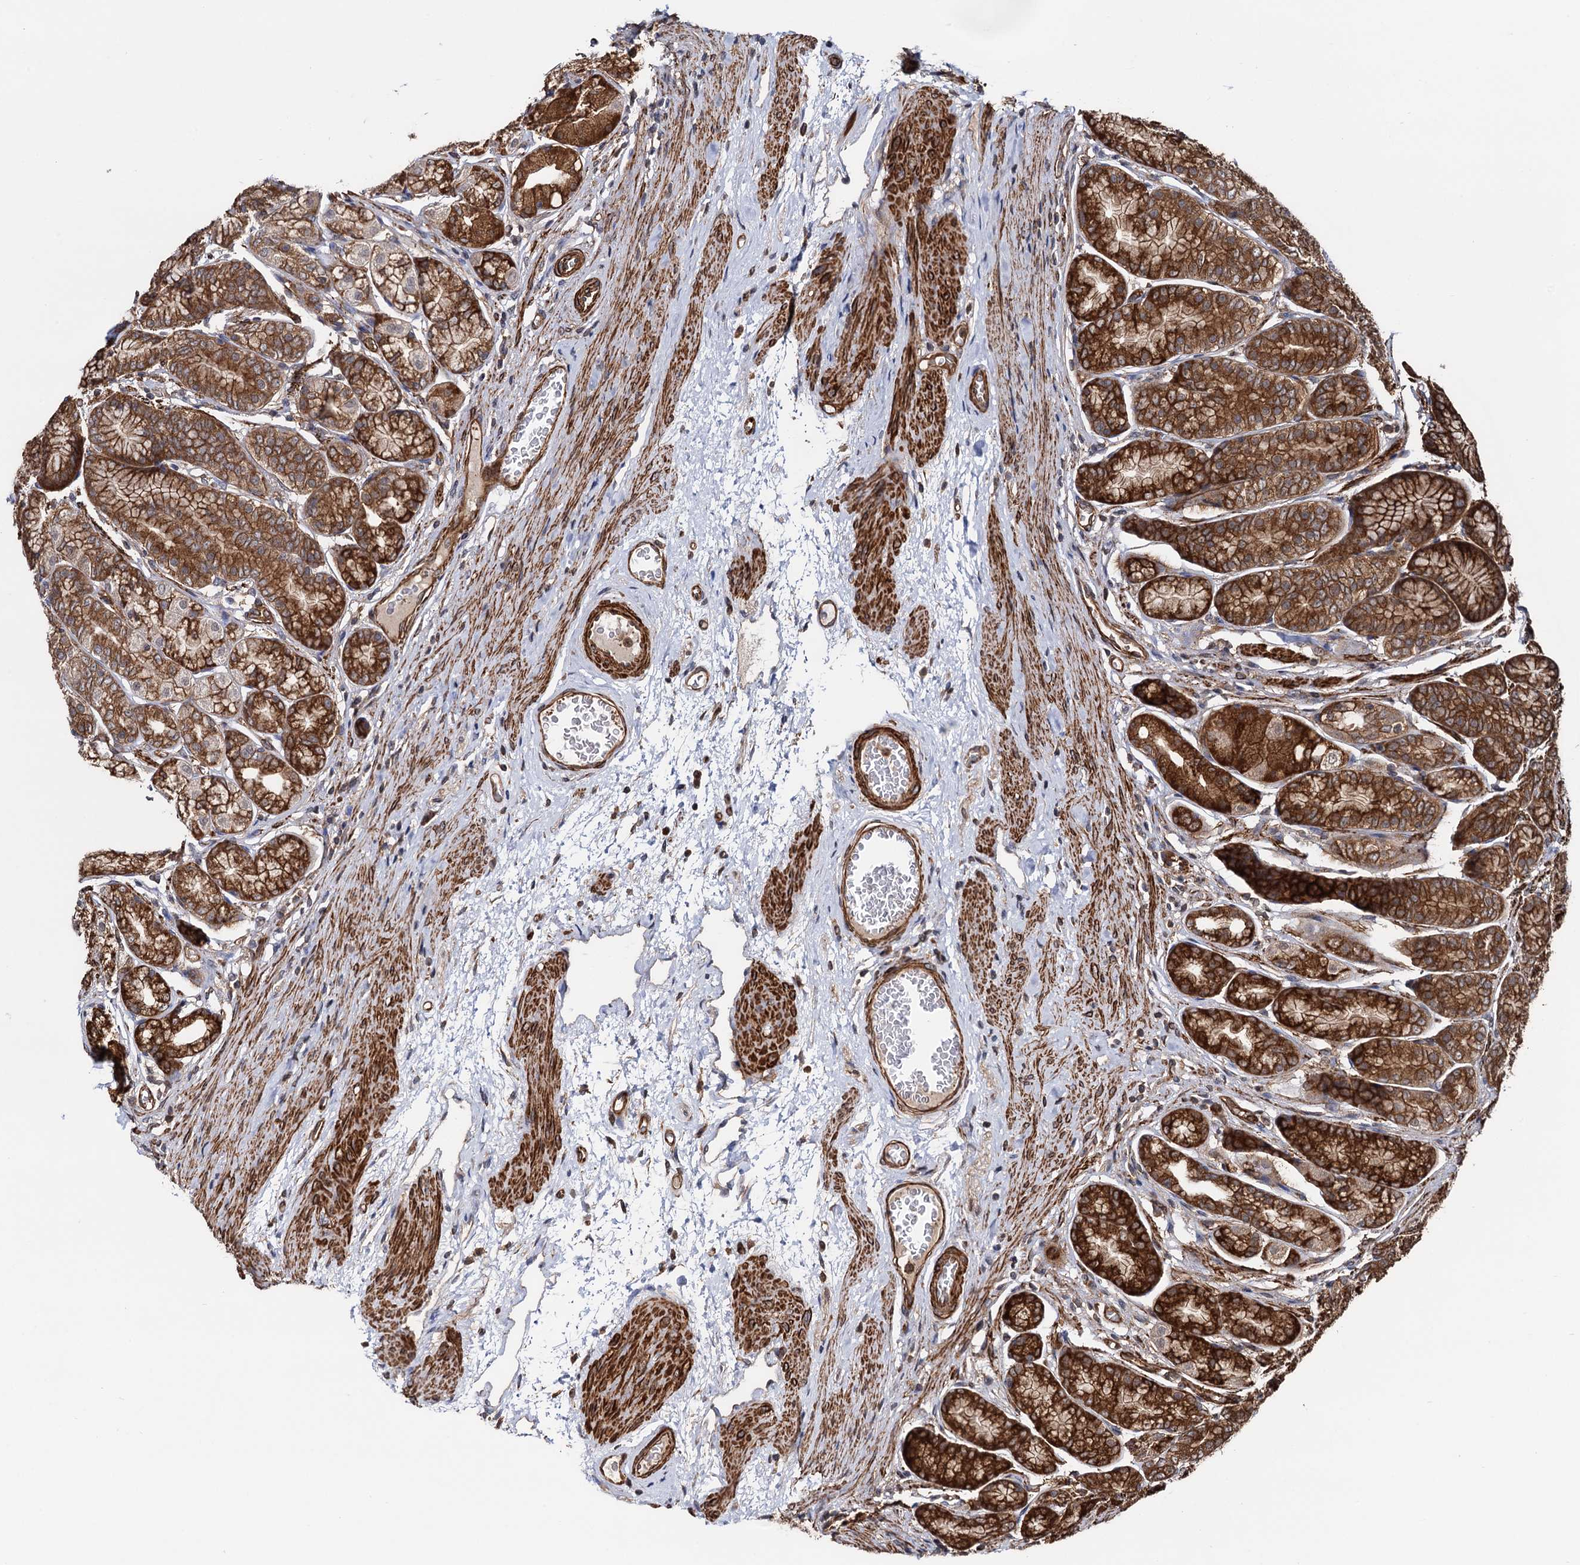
{"staining": {"intensity": "strong", "quantity": ">75%", "location": "cytoplasmic/membranous"}, "tissue": "stomach", "cell_type": "Glandular cells", "image_type": "normal", "snomed": [{"axis": "morphology", "description": "Normal tissue, NOS"}, {"axis": "morphology", "description": "Adenocarcinoma, NOS"}, {"axis": "morphology", "description": "Adenocarcinoma, High grade"}, {"axis": "topography", "description": "Stomach, upper"}, {"axis": "topography", "description": "Stomach"}], "caption": "This histopathology image shows immunohistochemistry staining of normal stomach, with high strong cytoplasmic/membranous positivity in approximately >75% of glandular cells.", "gene": "ATP8B4", "patient": {"sex": "female", "age": 65}}